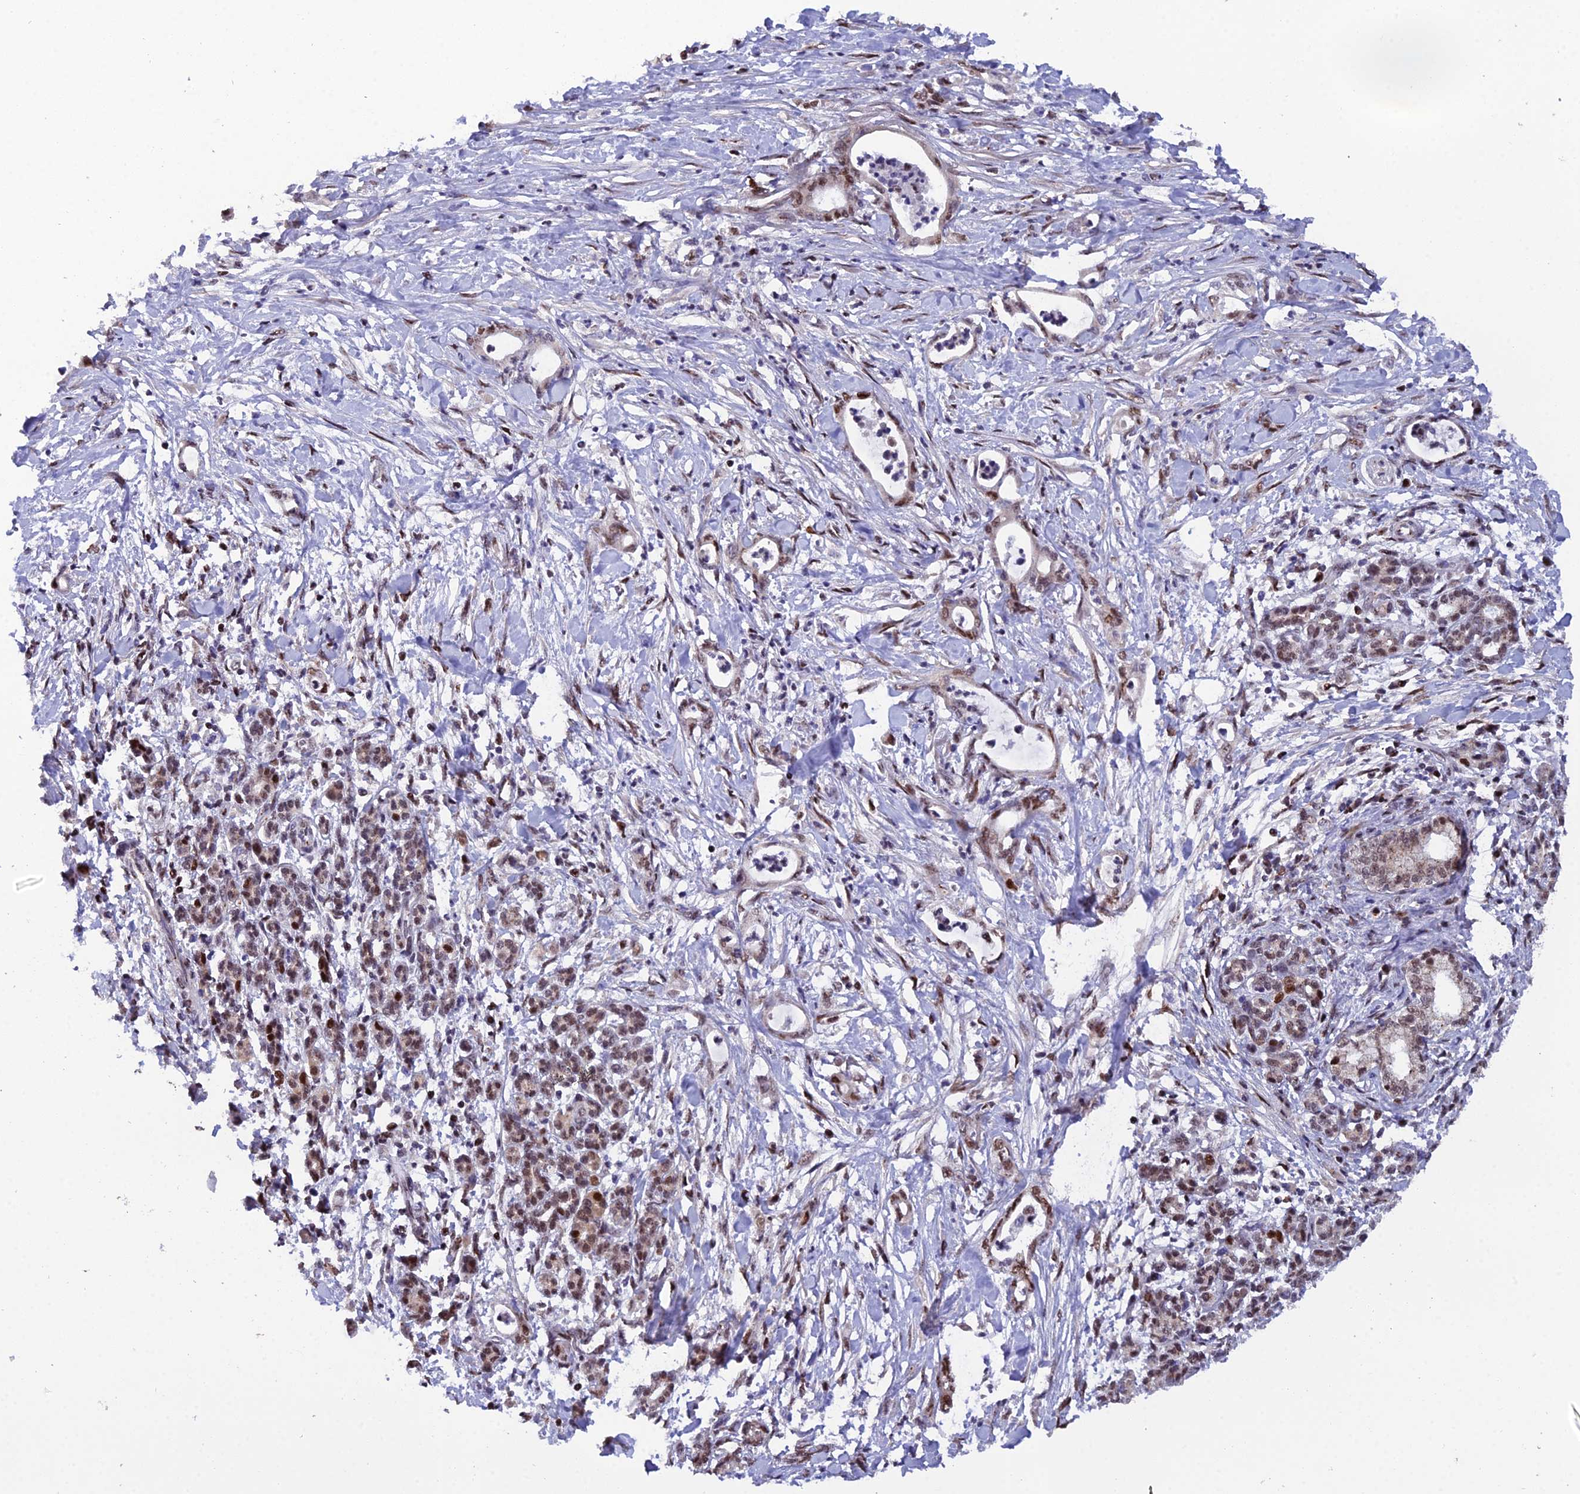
{"staining": {"intensity": "moderate", "quantity": "25%-75%", "location": "nuclear"}, "tissue": "pancreatic cancer", "cell_type": "Tumor cells", "image_type": "cancer", "snomed": [{"axis": "morphology", "description": "Adenocarcinoma, NOS"}, {"axis": "topography", "description": "Pancreas"}], "caption": "Moderate nuclear staining for a protein is identified in about 25%-75% of tumor cells of pancreatic cancer (adenocarcinoma) using immunohistochemistry.", "gene": "ARL2", "patient": {"sex": "female", "age": 55}}